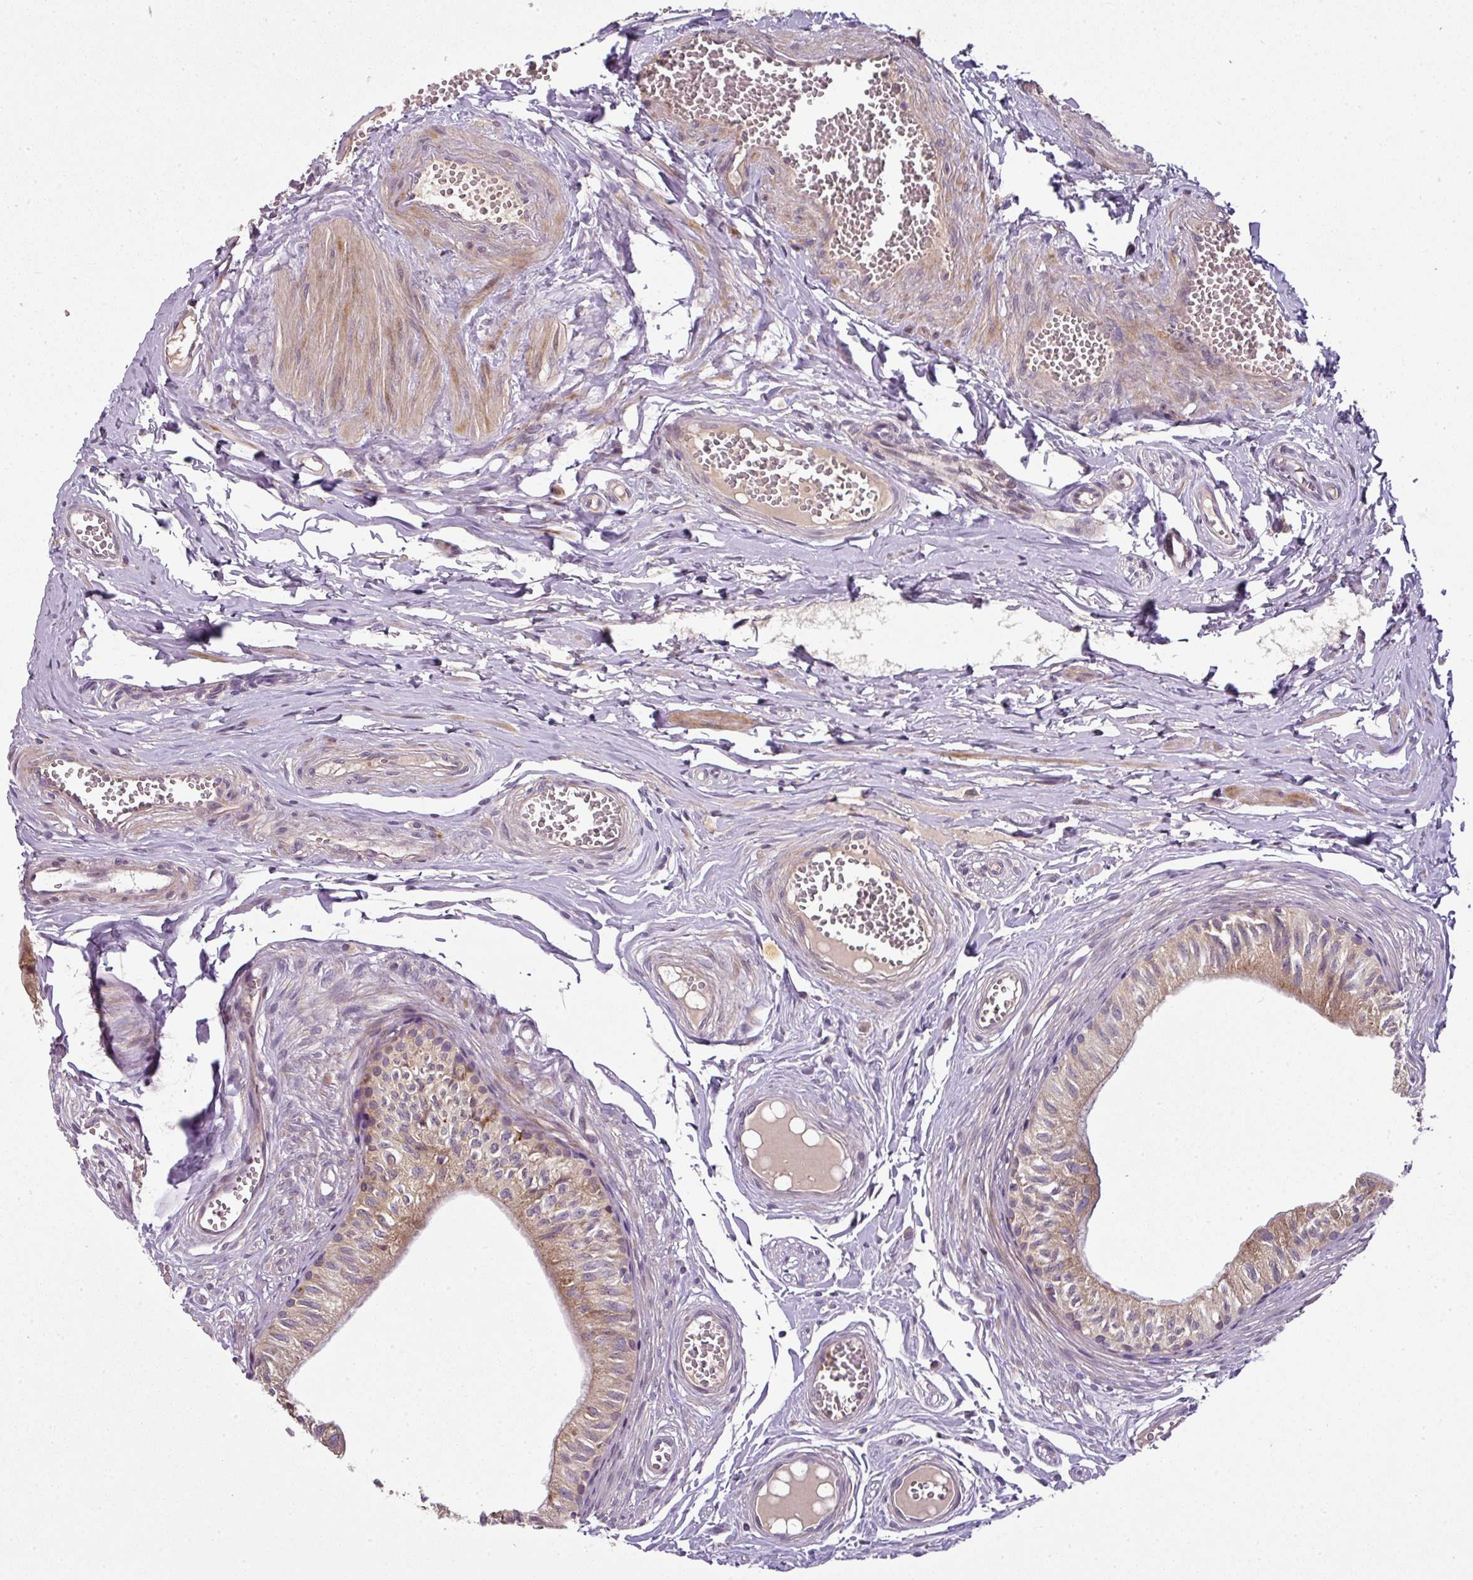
{"staining": {"intensity": "moderate", "quantity": ">75%", "location": "cytoplasmic/membranous"}, "tissue": "epididymis", "cell_type": "Glandular cells", "image_type": "normal", "snomed": [{"axis": "morphology", "description": "Normal tissue, NOS"}, {"axis": "topography", "description": "Epididymis"}], "caption": "This micrograph demonstrates normal epididymis stained with immunohistochemistry to label a protein in brown. The cytoplasmic/membranous of glandular cells show moderate positivity for the protein. Nuclei are counter-stained blue.", "gene": "SPCS3", "patient": {"sex": "male", "age": 37}}